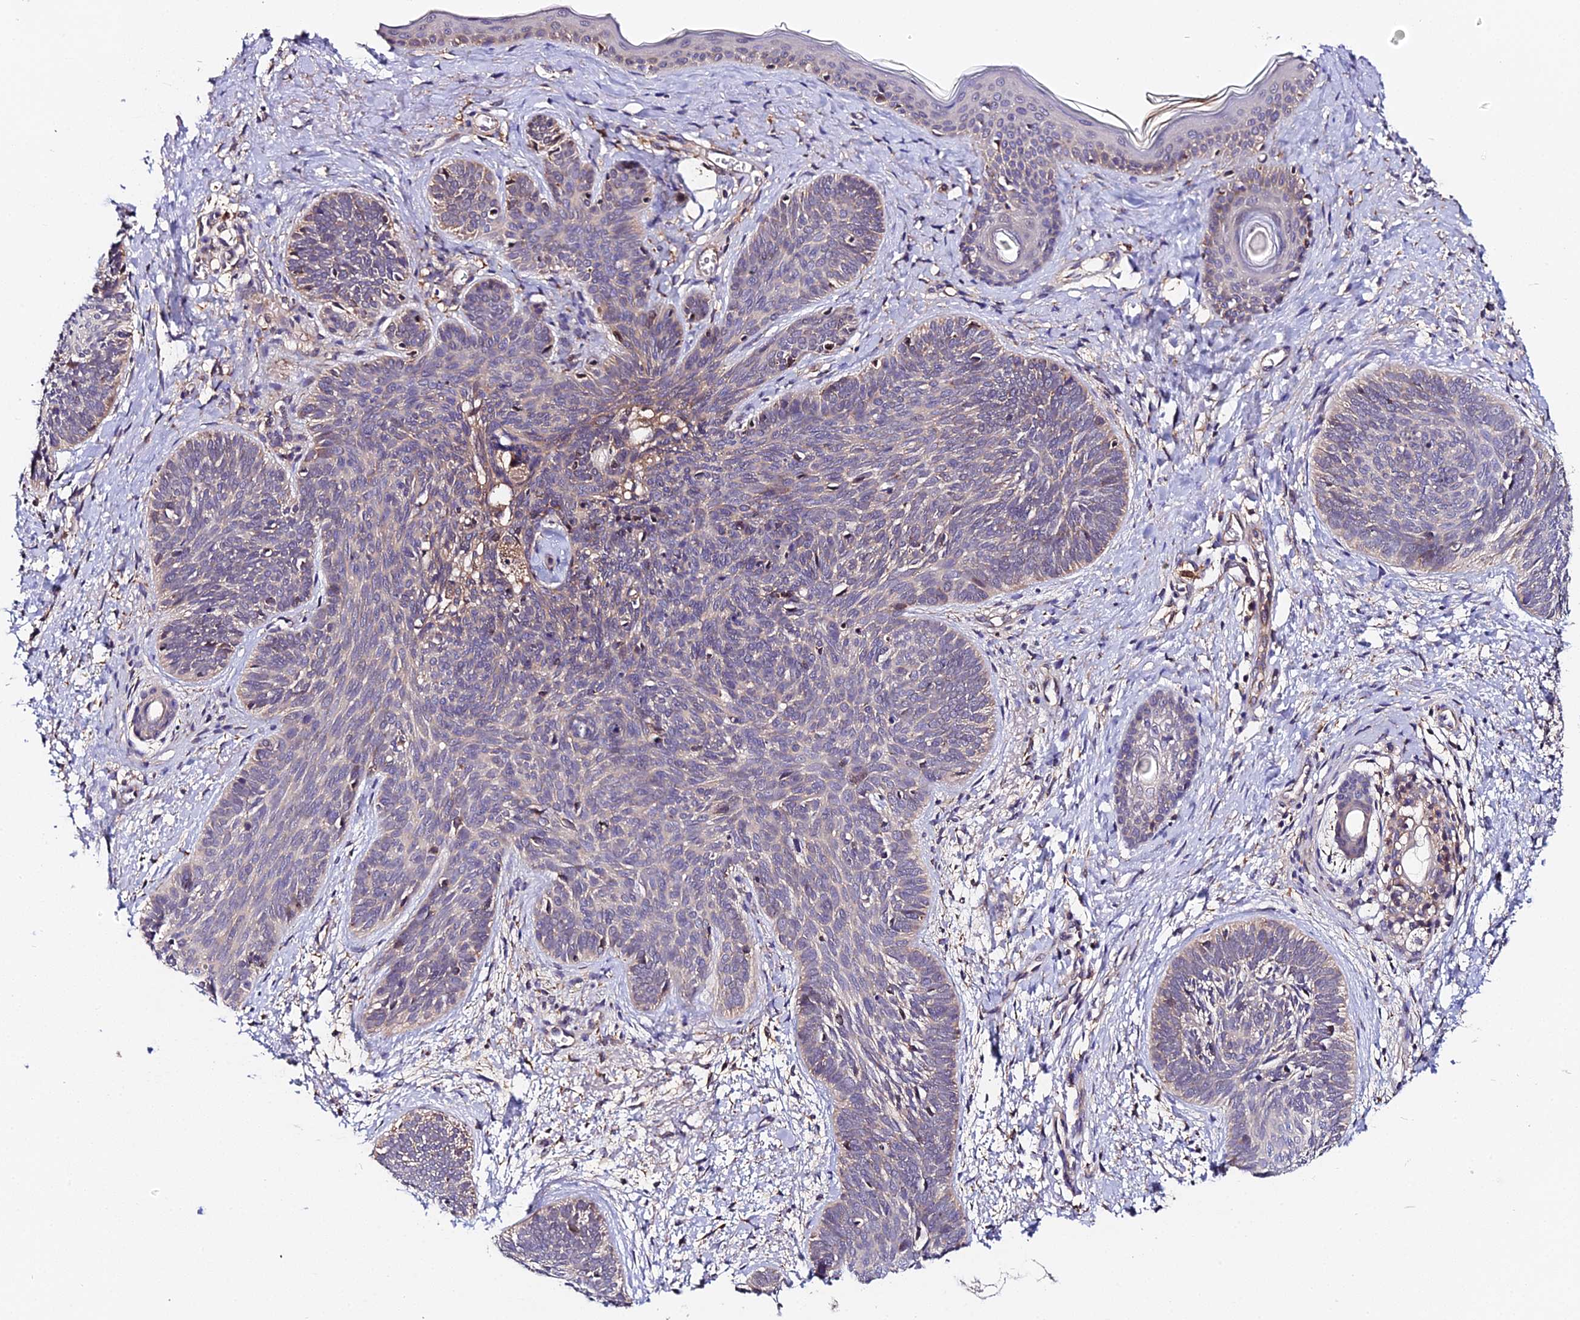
{"staining": {"intensity": "weak", "quantity": "25%-75%", "location": "cytoplasmic/membranous"}, "tissue": "skin cancer", "cell_type": "Tumor cells", "image_type": "cancer", "snomed": [{"axis": "morphology", "description": "Basal cell carcinoma"}, {"axis": "topography", "description": "Skin"}], "caption": "Protein expression analysis of human skin cancer reveals weak cytoplasmic/membranous positivity in approximately 25%-75% of tumor cells. Using DAB (brown) and hematoxylin (blue) stains, captured at high magnification using brightfield microscopy.", "gene": "ZBED8", "patient": {"sex": "female", "age": 81}}